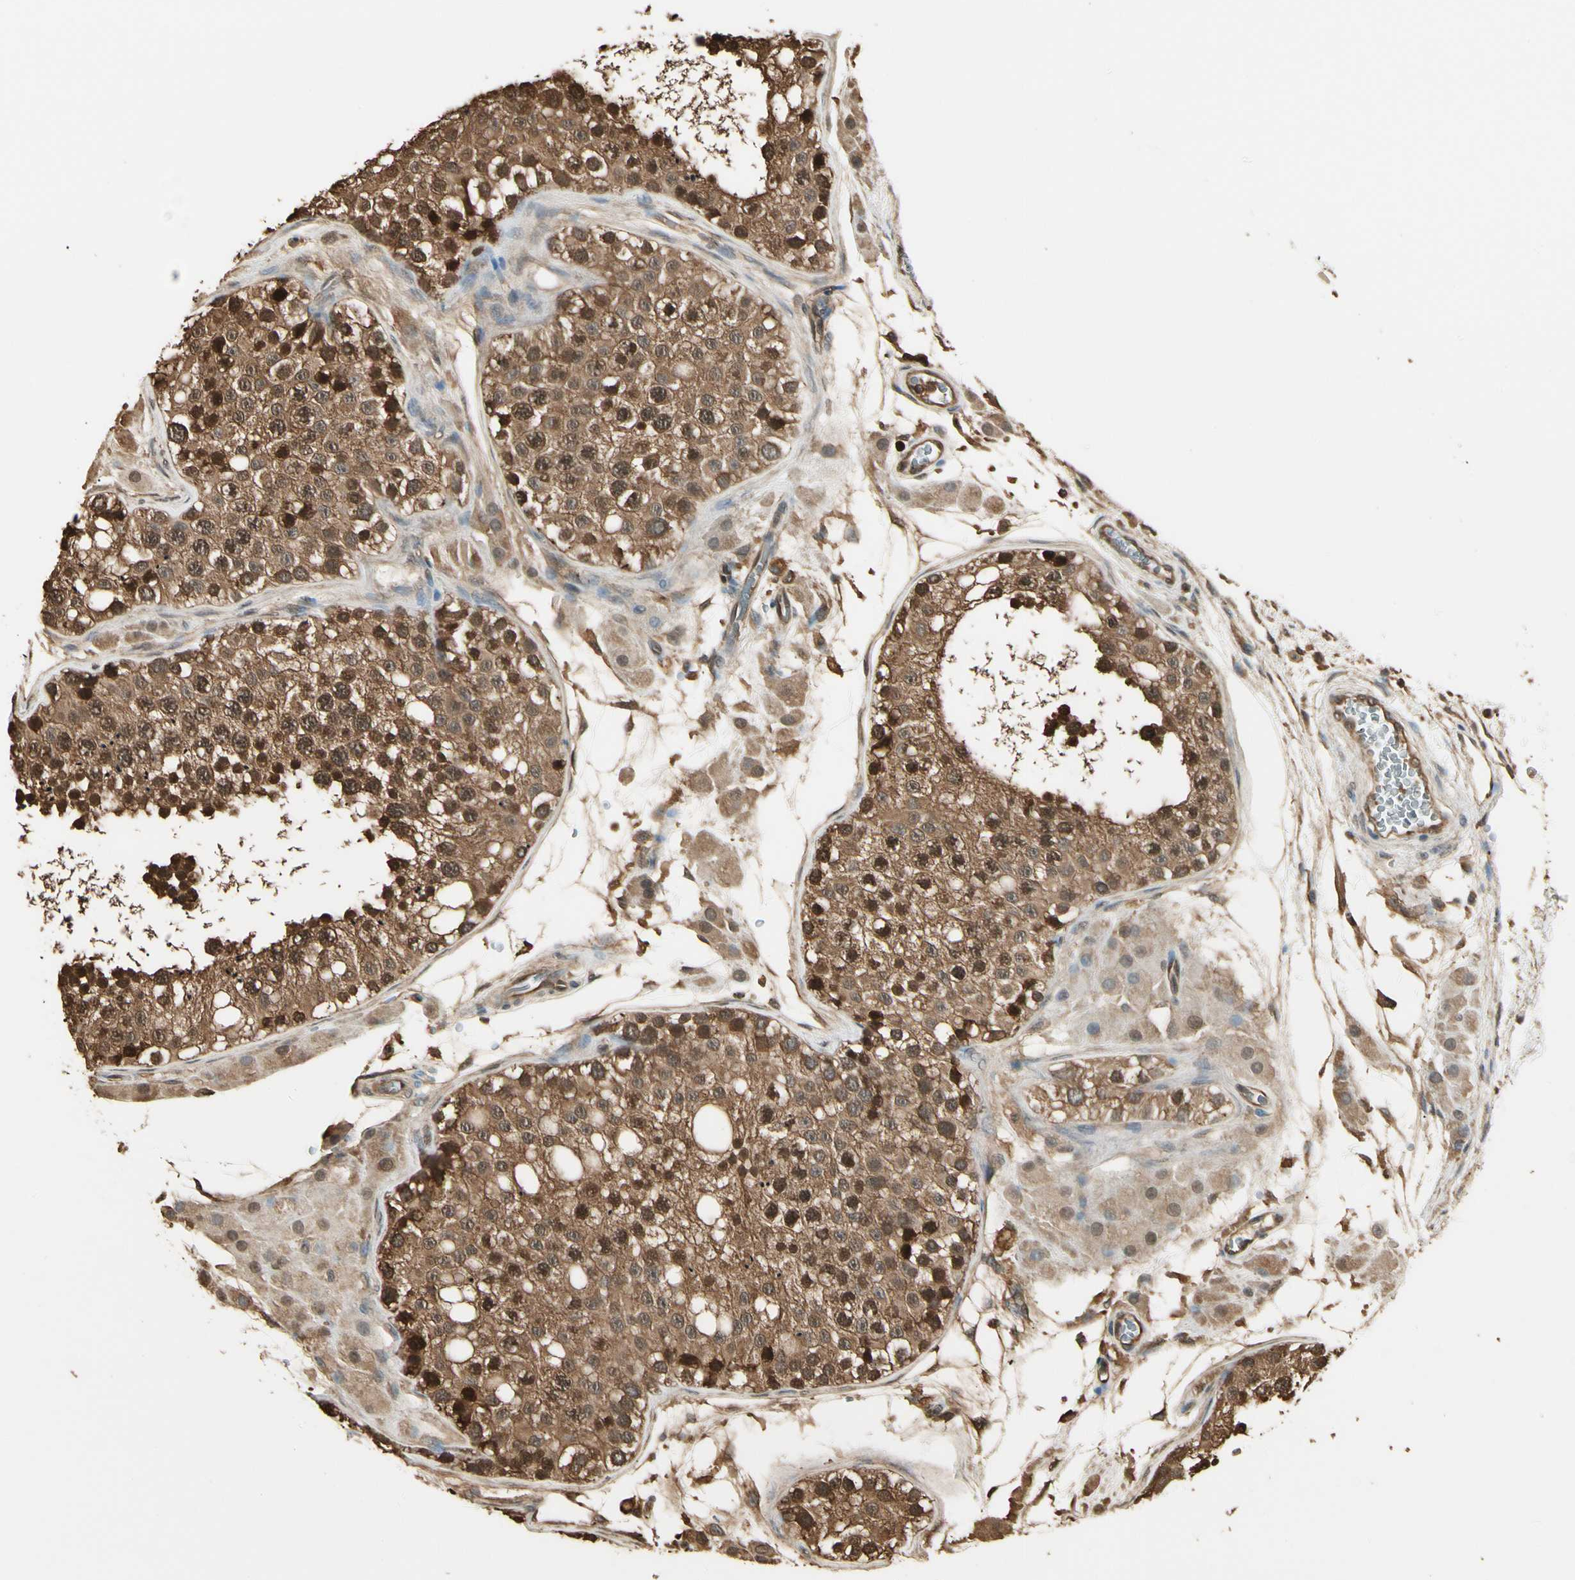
{"staining": {"intensity": "strong", "quantity": ">75%", "location": "cytoplasmic/membranous,nuclear"}, "tissue": "testis", "cell_type": "Cells in seminiferous ducts", "image_type": "normal", "snomed": [{"axis": "morphology", "description": "Normal tissue, NOS"}, {"axis": "topography", "description": "Testis"}], "caption": "This is an image of immunohistochemistry (IHC) staining of unremarkable testis, which shows strong staining in the cytoplasmic/membranous,nuclear of cells in seminiferous ducts.", "gene": "YWHAE", "patient": {"sex": "male", "age": 26}}